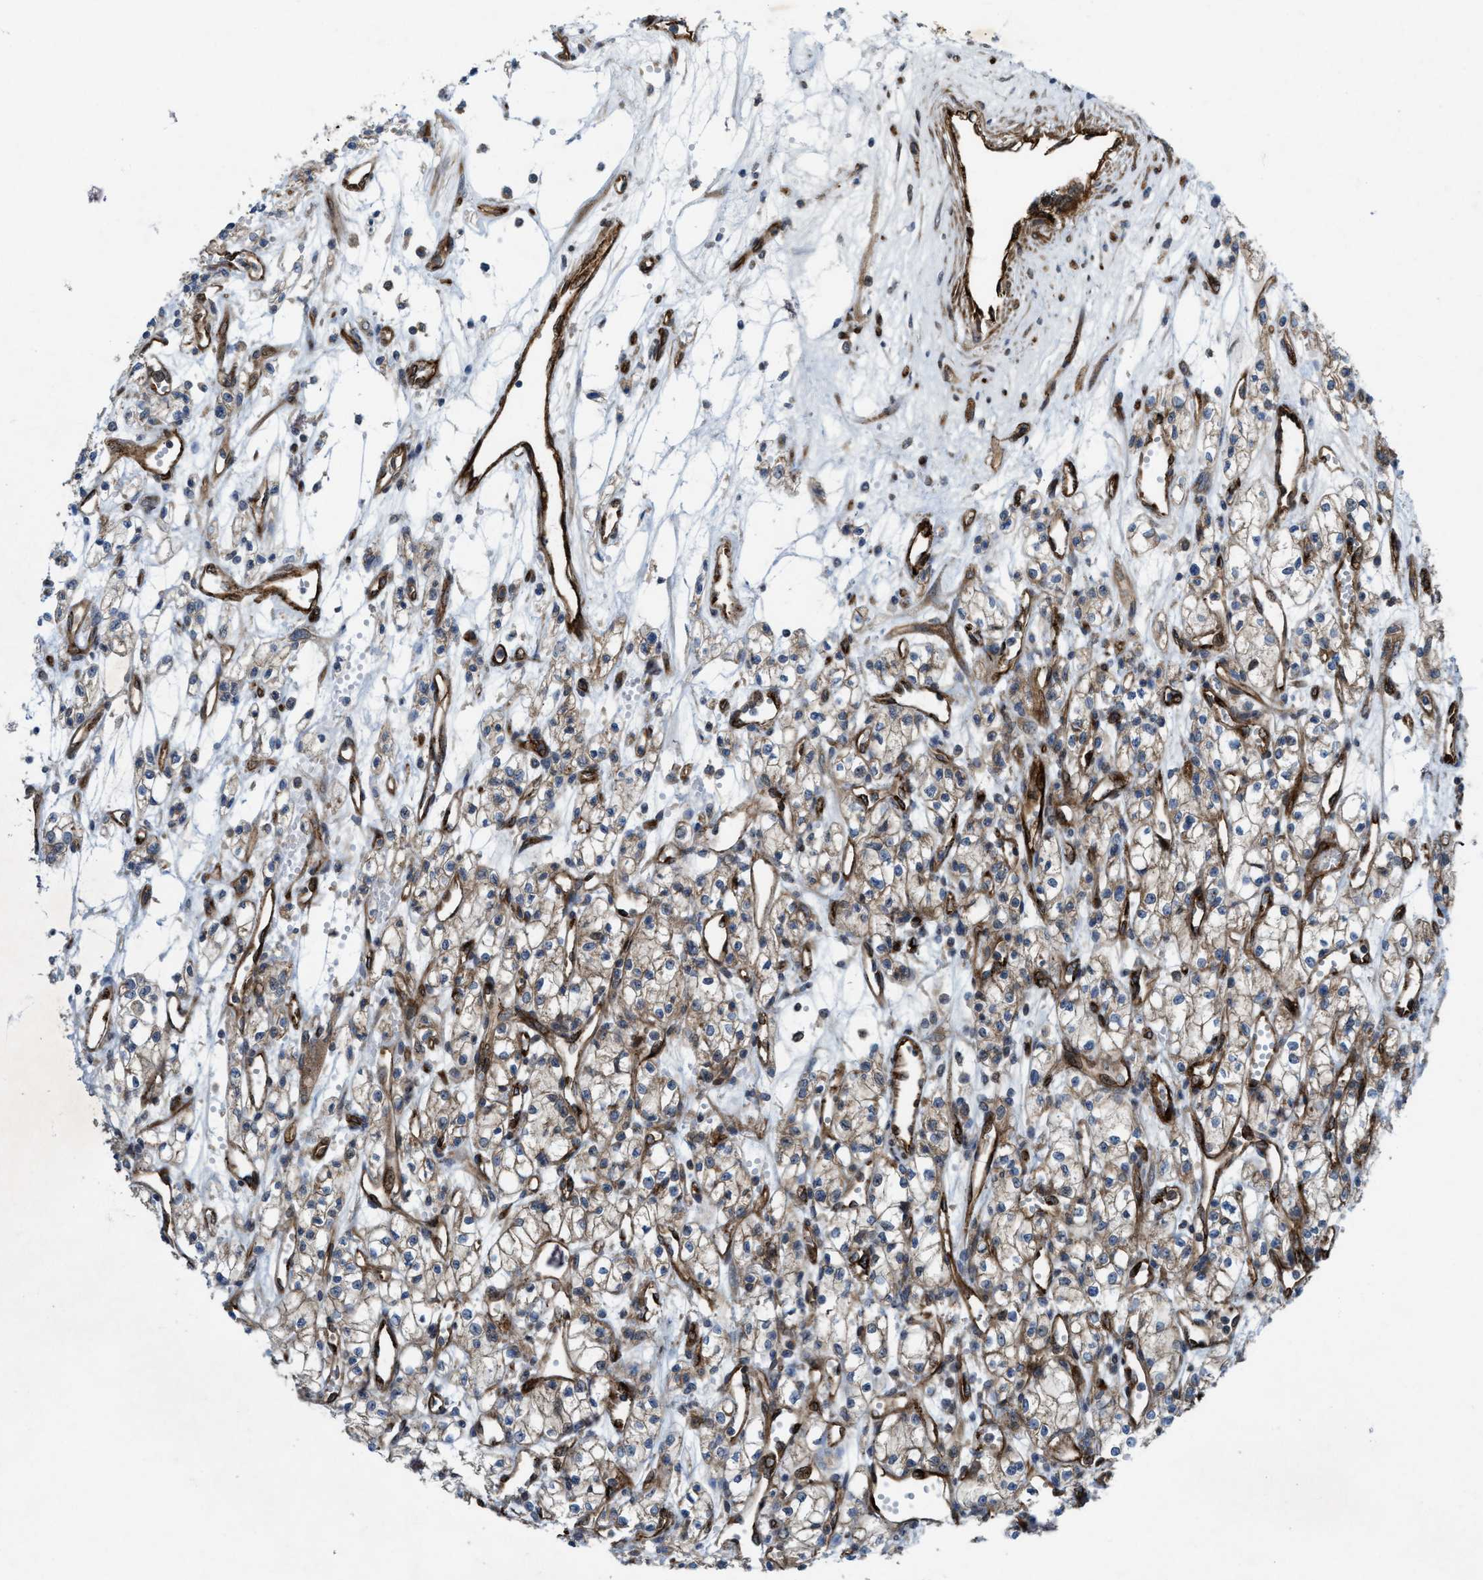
{"staining": {"intensity": "weak", "quantity": ">75%", "location": "cytoplasmic/membranous"}, "tissue": "renal cancer", "cell_type": "Tumor cells", "image_type": "cancer", "snomed": [{"axis": "morphology", "description": "Adenocarcinoma, NOS"}, {"axis": "topography", "description": "Kidney"}], "caption": "This is a histology image of IHC staining of renal adenocarcinoma, which shows weak staining in the cytoplasmic/membranous of tumor cells.", "gene": "URGCP", "patient": {"sex": "male", "age": 59}}